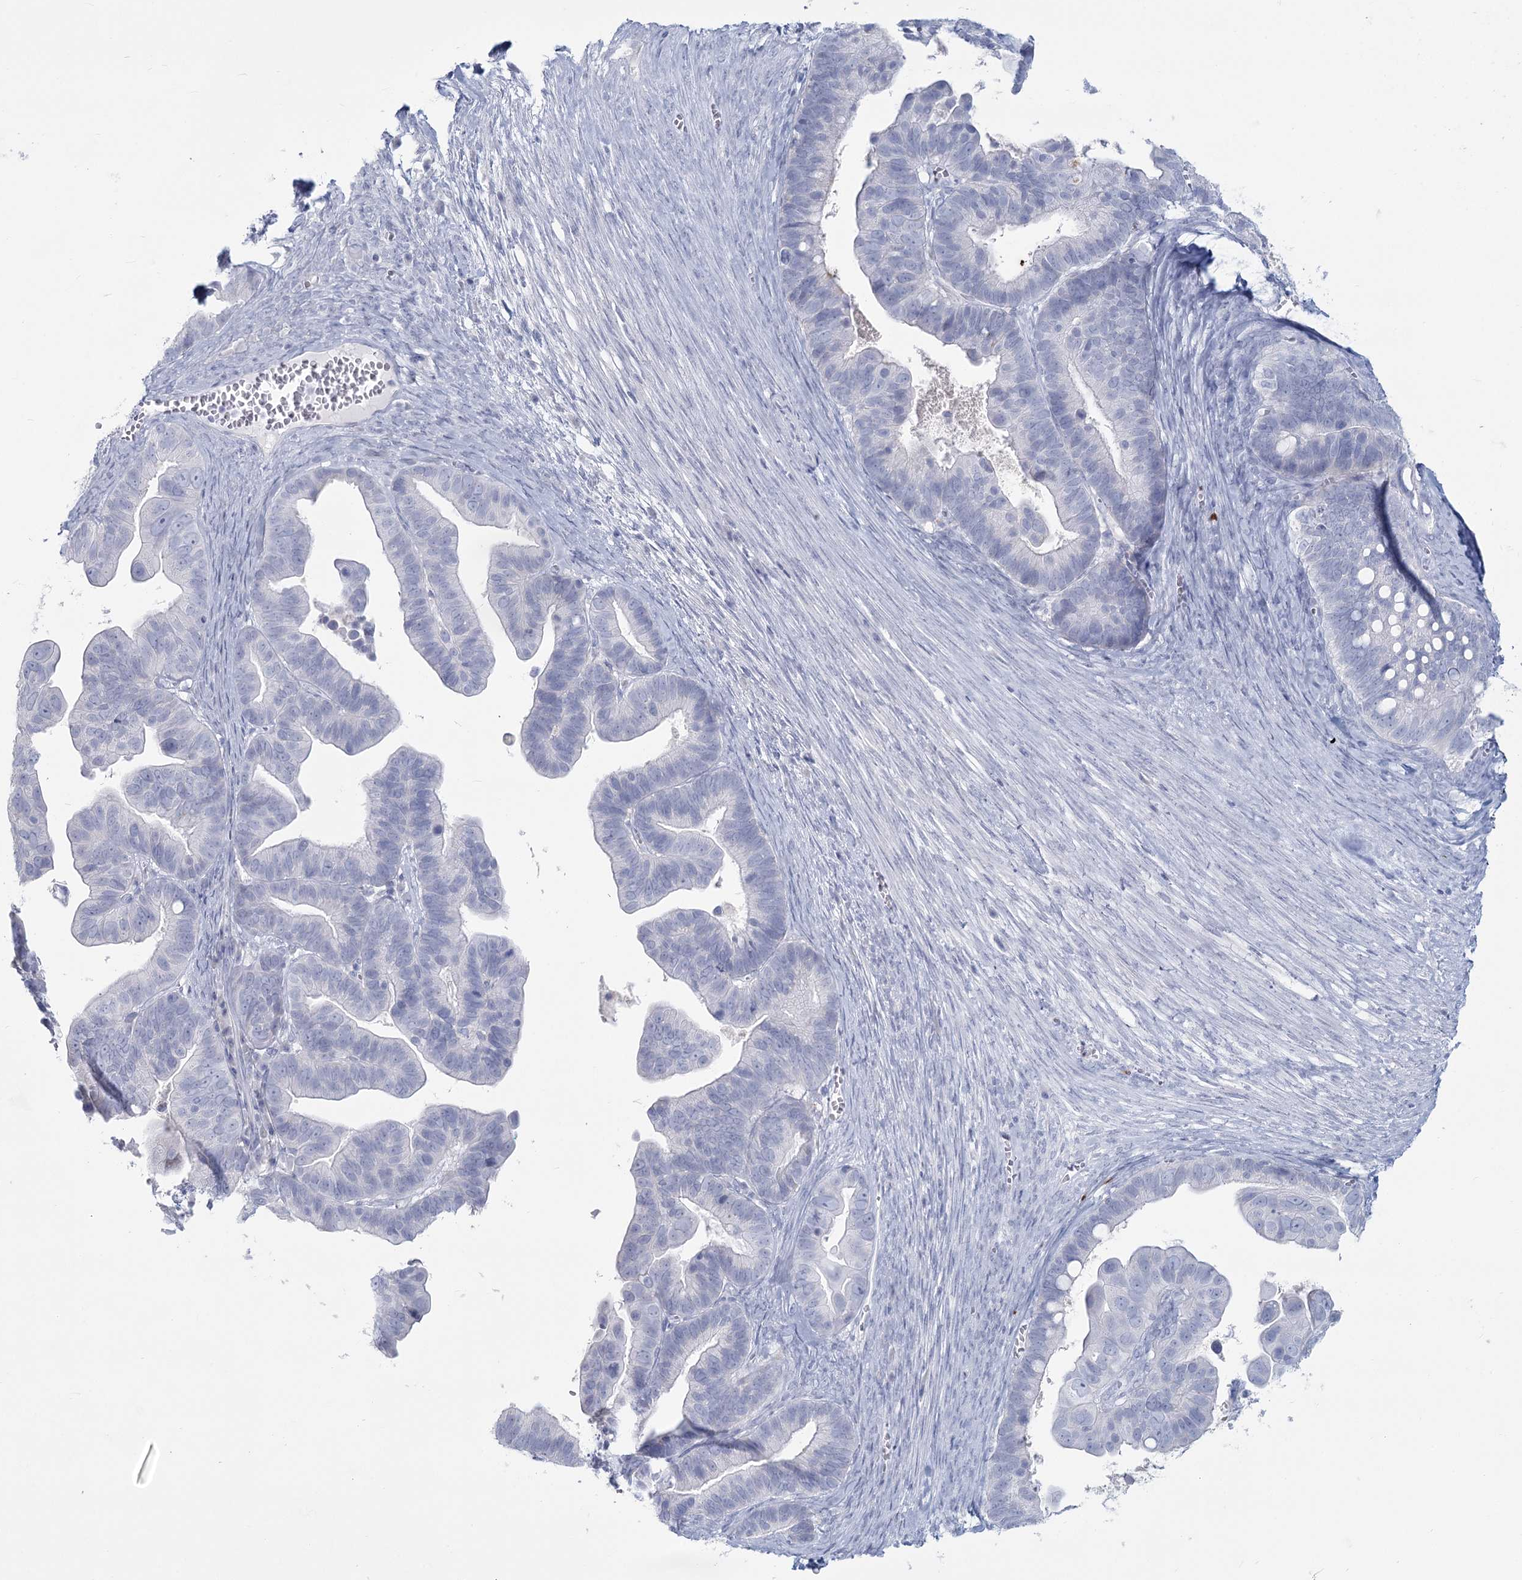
{"staining": {"intensity": "negative", "quantity": "none", "location": "none"}, "tissue": "ovarian cancer", "cell_type": "Tumor cells", "image_type": "cancer", "snomed": [{"axis": "morphology", "description": "Cystadenocarcinoma, serous, NOS"}, {"axis": "topography", "description": "Ovary"}], "caption": "Immunohistochemistry image of neoplastic tissue: human ovarian cancer (serous cystadenocarcinoma) stained with DAB exhibits no significant protein expression in tumor cells.", "gene": "SLC6A19", "patient": {"sex": "female", "age": 56}}